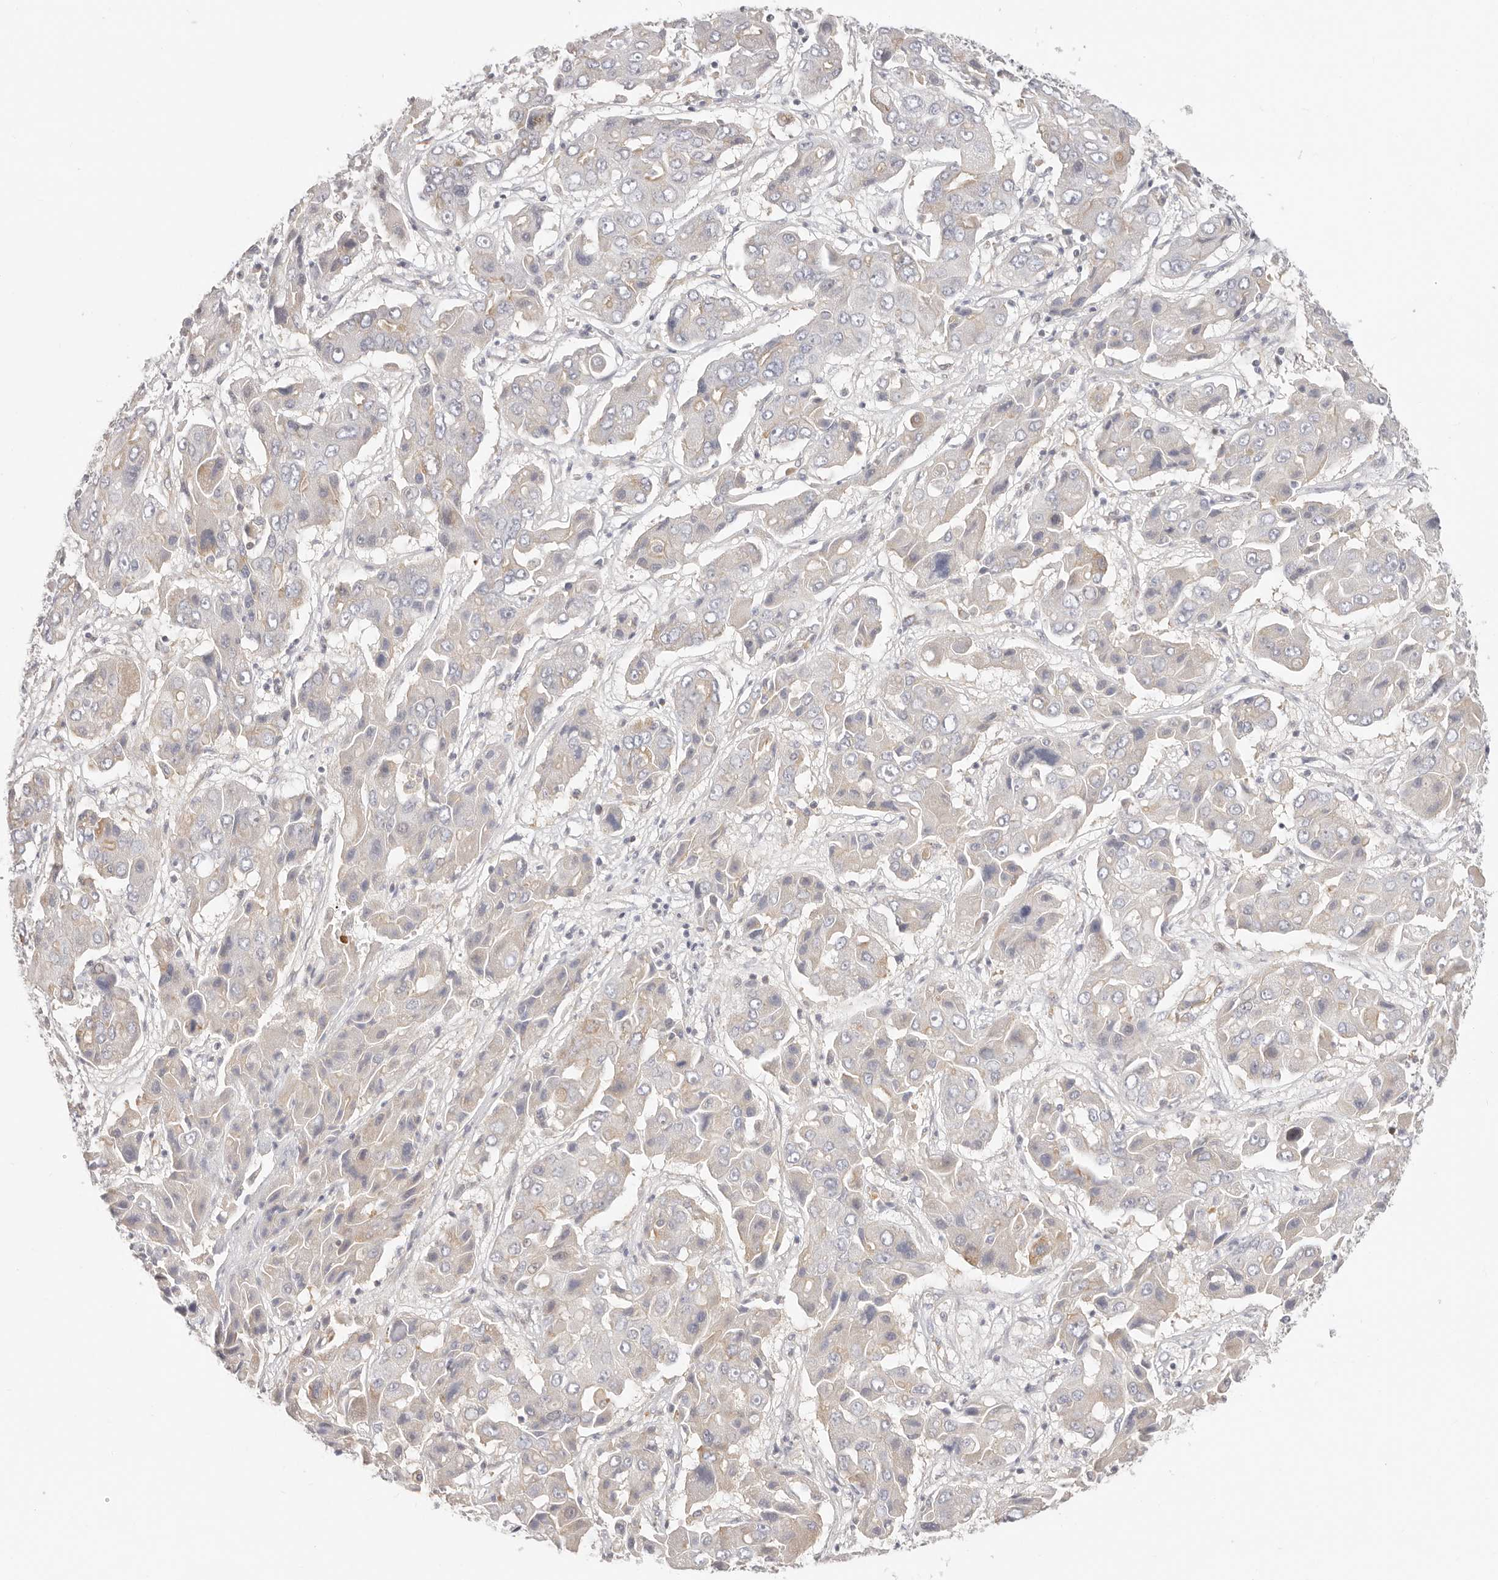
{"staining": {"intensity": "weak", "quantity": "<25%", "location": "cytoplasmic/membranous"}, "tissue": "liver cancer", "cell_type": "Tumor cells", "image_type": "cancer", "snomed": [{"axis": "morphology", "description": "Cholangiocarcinoma"}, {"axis": "topography", "description": "Liver"}], "caption": "This is an IHC photomicrograph of cholangiocarcinoma (liver). There is no positivity in tumor cells.", "gene": "DTNBP1", "patient": {"sex": "male", "age": 67}}